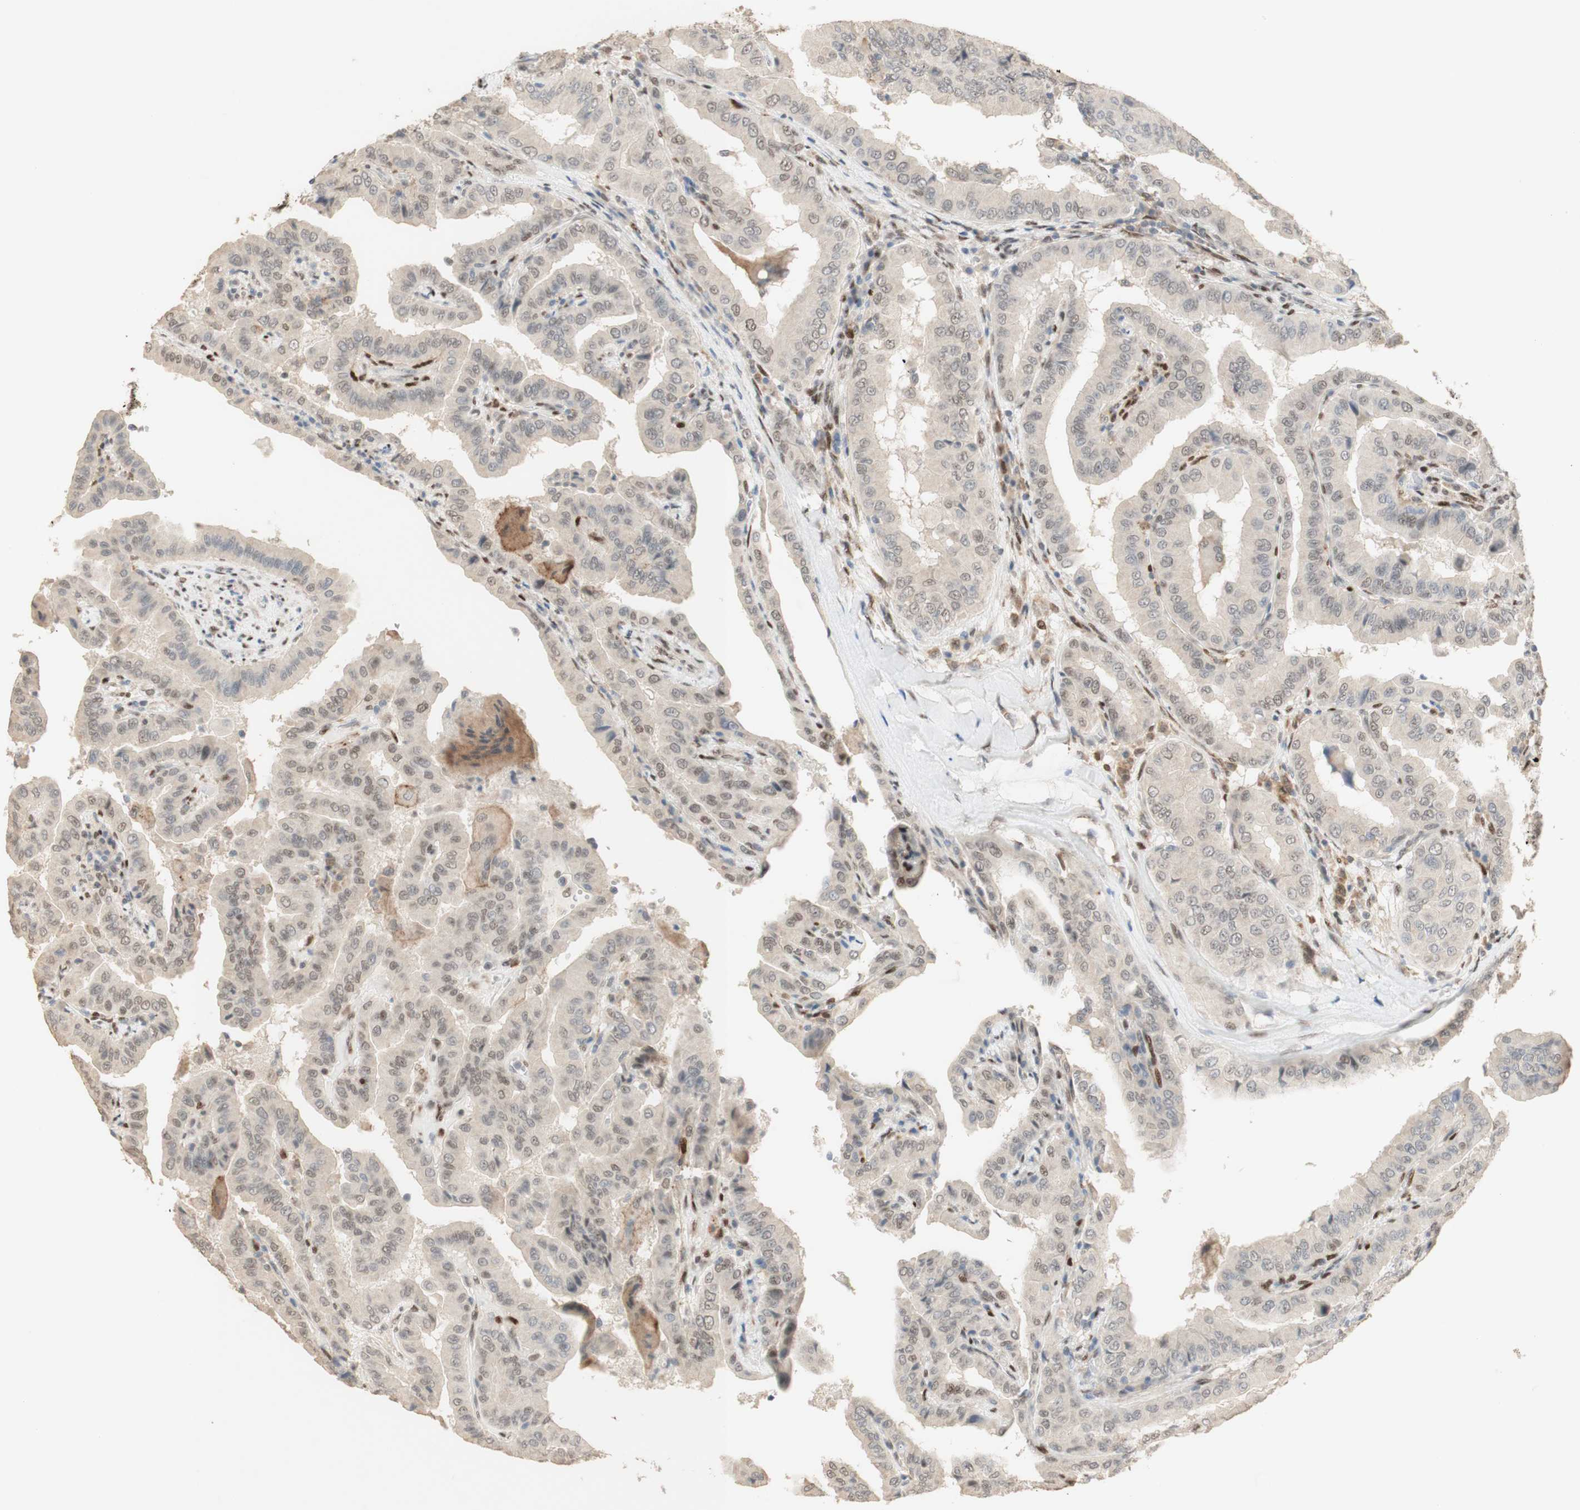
{"staining": {"intensity": "weak", "quantity": "<25%", "location": "nuclear"}, "tissue": "thyroid cancer", "cell_type": "Tumor cells", "image_type": "cancer", "snomed": [{"axis": "morphology", "description": "Papillary adenocarcinoma, NOS"}, {"axis": "topography", "description": "Thyroid gland"}], "caption": "This is an immunohistochemistry (IHC) micrograph of thyroid cancer. There is no staining in tumor cells.", "gene": "FOXP1", "patient": {"sex": "male", "age": 33}}